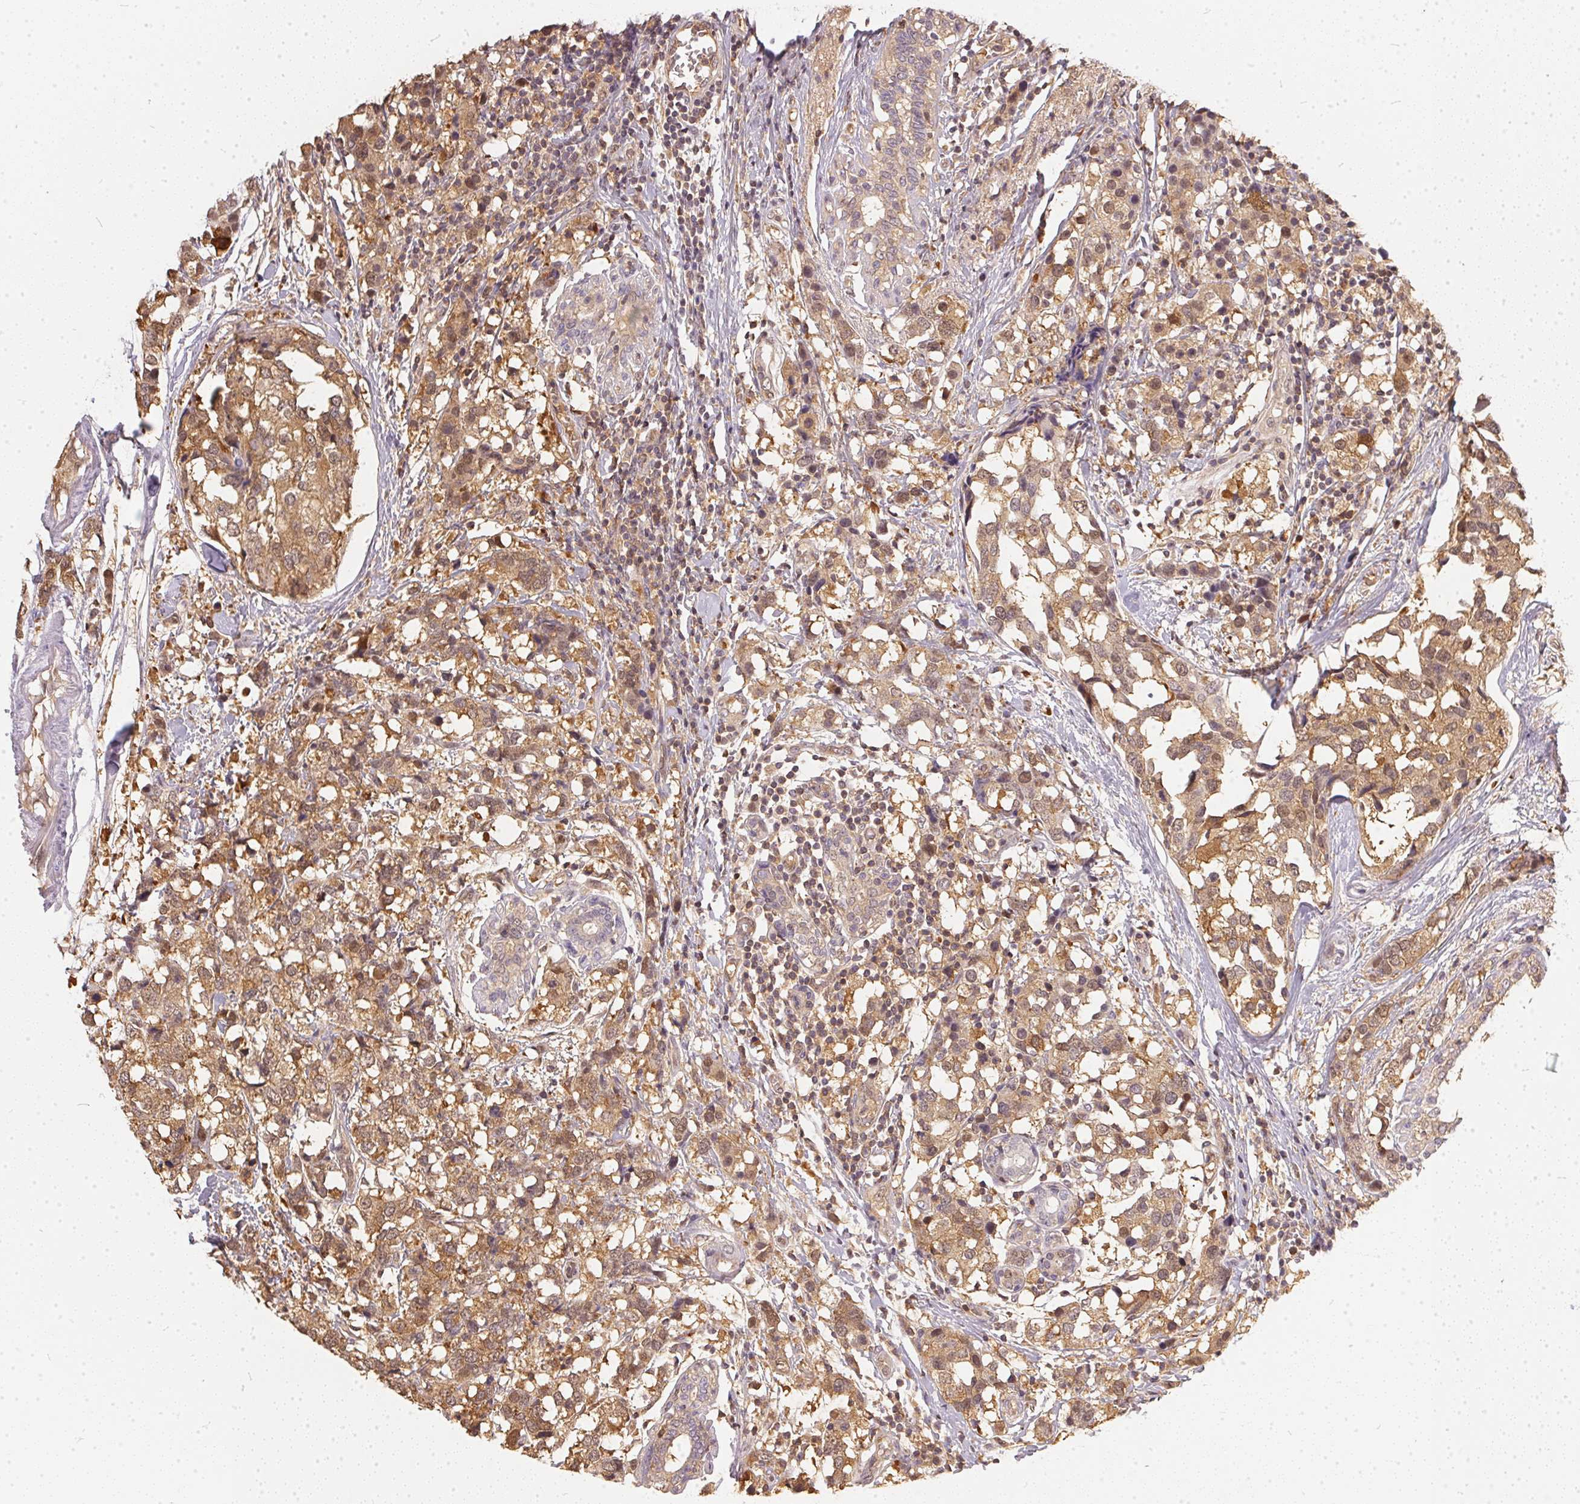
{"staining": {"intensity": "moderate", "quantity": ">75%", "location": "cytoplasmic/membranous"}, "tissue": "breast cancer", "cell_type": "Tumor cells", "image_type": "cancer", "snomed": [{"axis": "morphology", "description": "Lobular carcinoma"}, {"axis": "topography", "description": "Breast"}], "caption": "Immunohistochemical staining of breast cancer demonstrates moderate cytoplasmic/membranous protein positivity in approximately >75% of tumor cells.", "gene": "BLMH", "patient": {"sex": "female", "age": 59}}